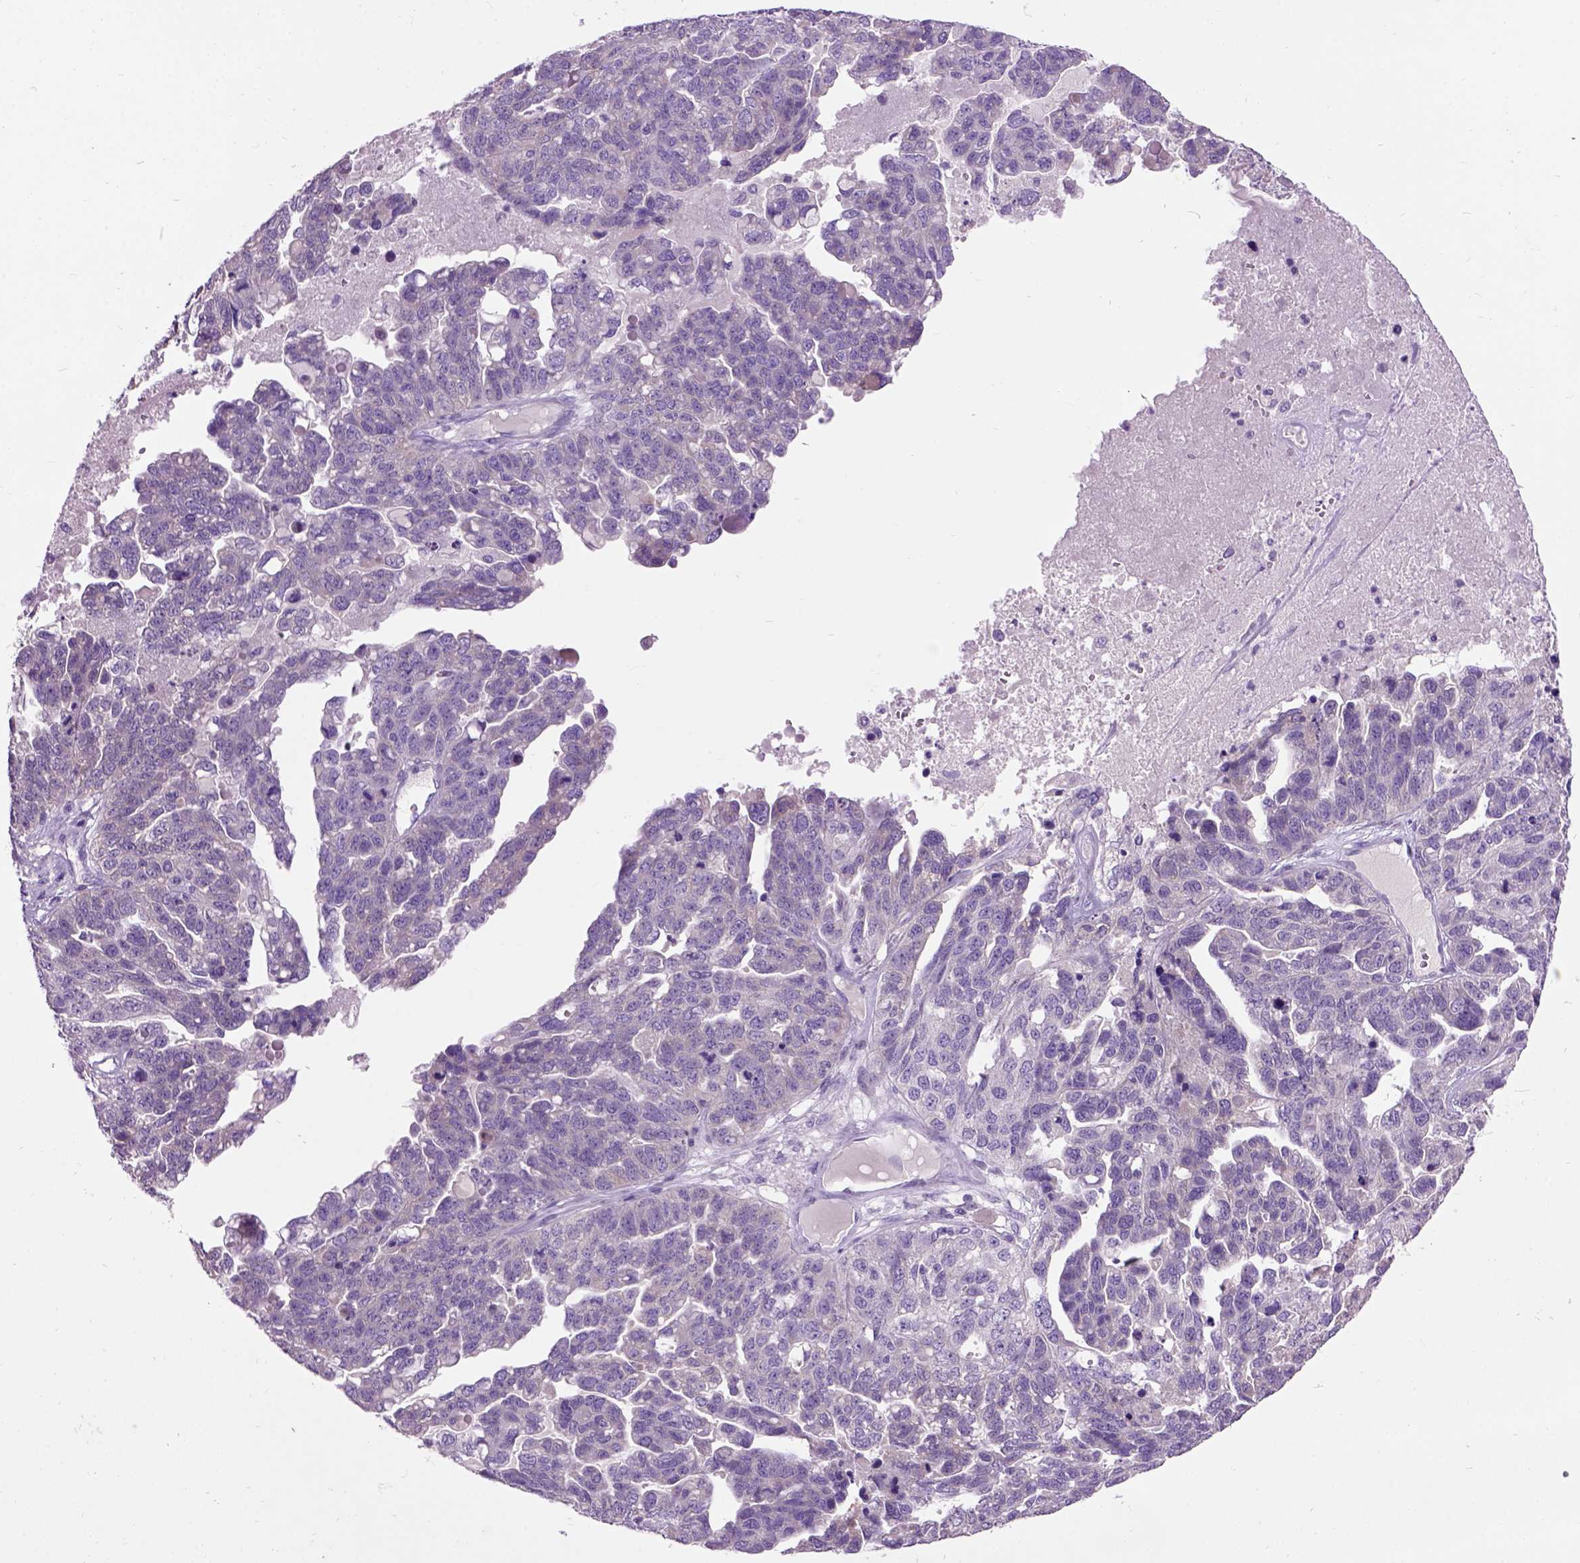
{"staining": {"intensity": "negative", "quantity": "none", "location": "none"}, "tissue": "ovarian cancer", "cell_type": "Tumor cells", "image_type": "cancer", "snomed": [{"axis": "morphology", "description": "Cystadenocarcinoma, serous, NOS"}, {"axis": "topography", "description": "Ovary"}], "caption": "An immunohistochemistry micrograph of ovarian cancer (serous cystadenocarcinoma) is shown. There is no staining in tumor cells of ovarian cancer (serous cystadenocarcinoma). (Brightfield microscopy of DAB (3,3'-diaminobenzidine) immunohistochemistry at high magnification).", "gene": "MAPT", "patient": {"sex": "female", "age": 71}}